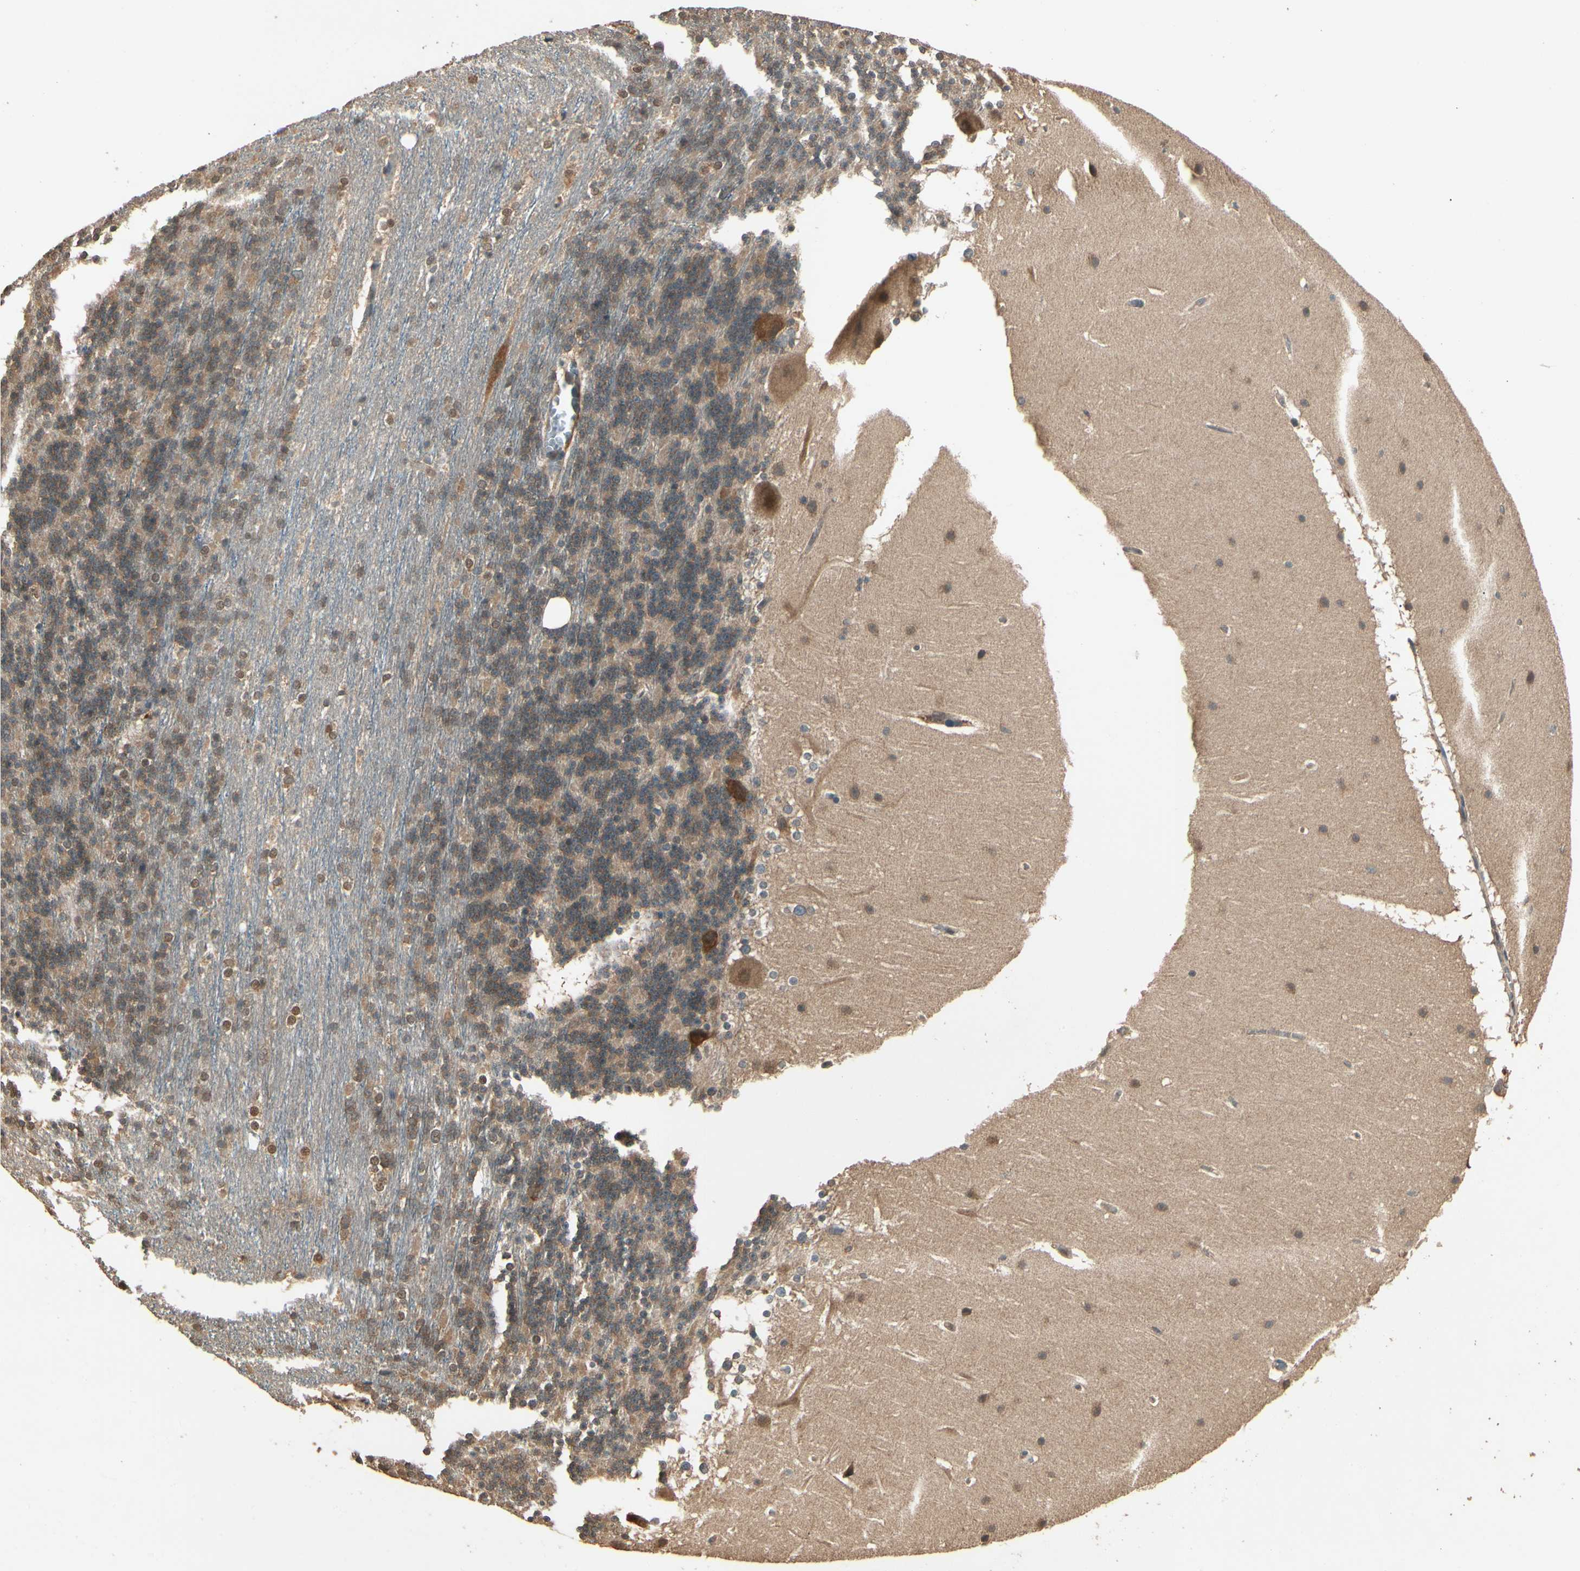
{"staining": {"intensity": "moderate", "quantity": ">75%", "location": "cytoplasmic/membranous,nuclear"}, "tissue": "cerebellum", "cell_type": "Cells in granular layer", "image_type": "normal", "snomed": [{"axis": "morphology", "description": "Normal tissue, NOS"}, {"axis": "topography", "description": "Cerebellum"}], "caption": "Immunohistochemistry (IHC) micrograph of benign cerebellum: cerebellum stained using immunohistochemistry displays medium levels of moderate protein expression localized specifically in the cytoplasmic/membranous,nuclear of cells in granular layer, appearing as a cytoplasmic/membranous,nuclear brown color.", "gene": "CCT7", "patient": {"sex": "female", "age": 19}}